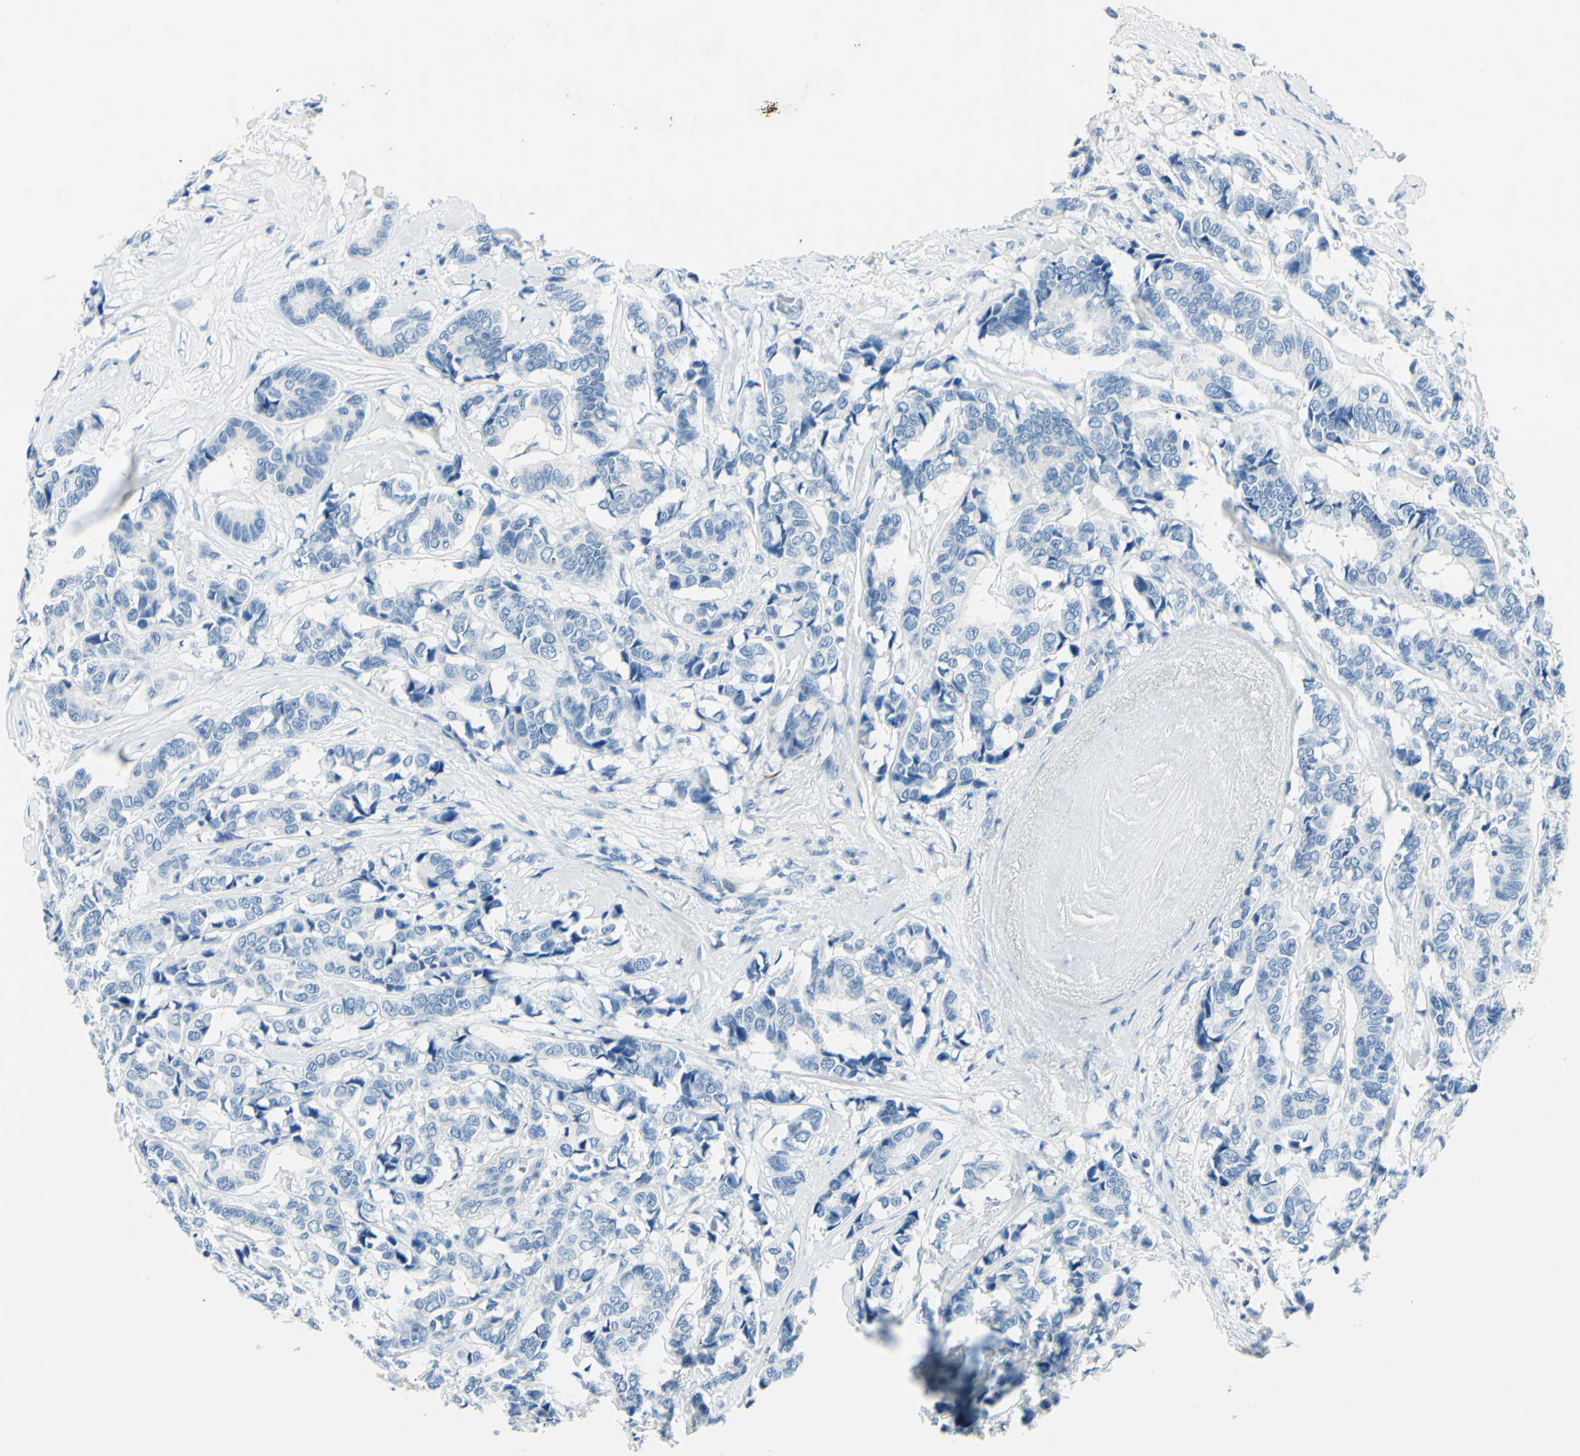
{"staining": {"intensity": "negative", "quantity": "none", "location": "none"}, "tissue": "breast cancer", "cell_type": "Tumor cells", "image_type": "cancer", "snomed": [{"axis": "morphology", "description": "Duct carcinoma"}, {"axis": "topography", "description": "Breast"}], "caption": "This histopathology image is of breast intraductal carcinoma stained with IHC to label a protein in brown with the nuclei are counter-stained blue. There is no staining in tumor cells.", "gene": "CDH15", "patient": {"sex": "female", "age": 87}}